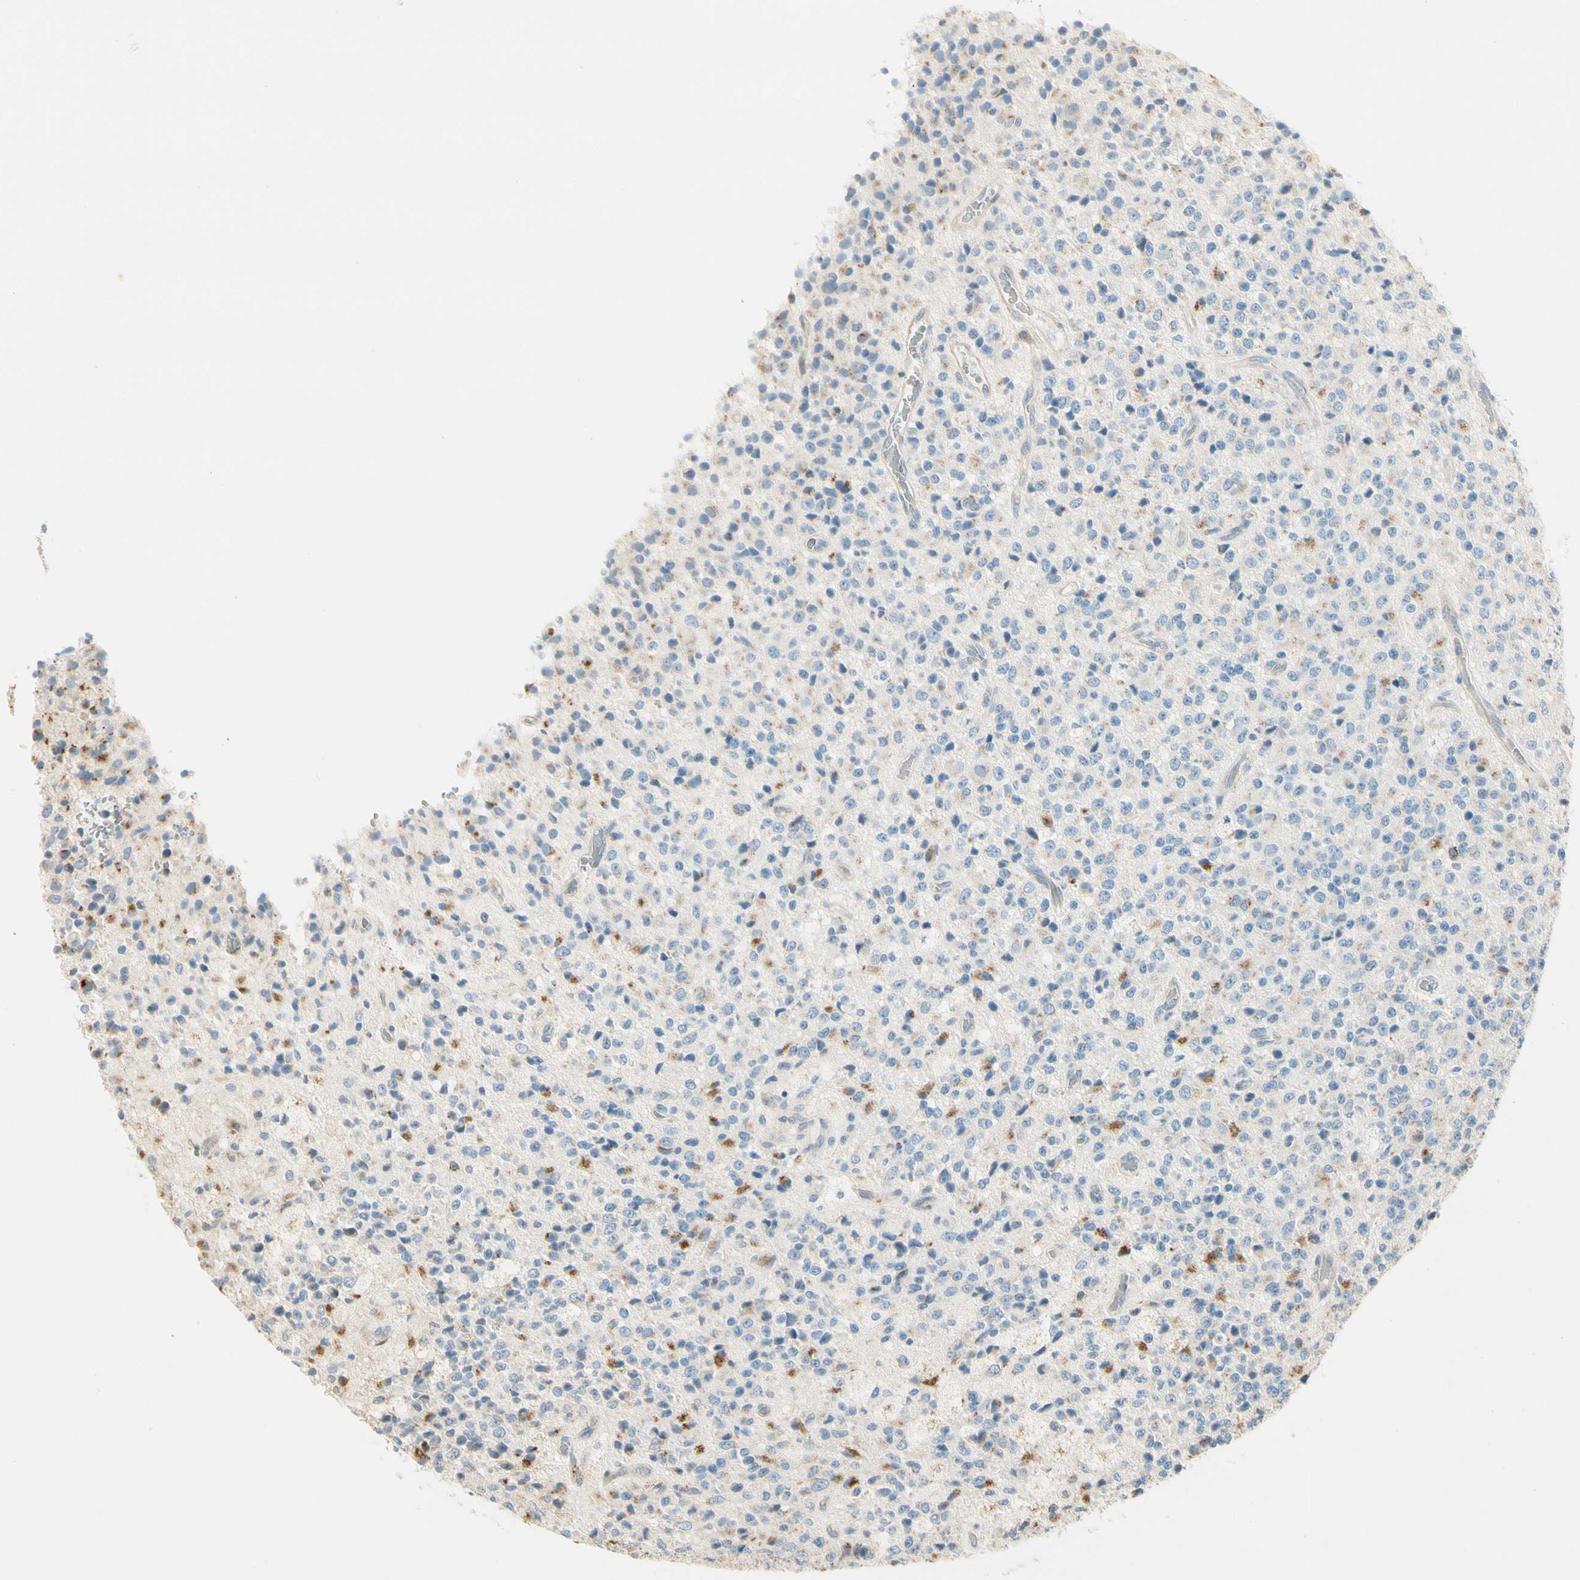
{"staining": {"intensity": "weak", "quantity": "<25%", "location": "cytoplasmic/membranous"}, "tissue": "glioma", "cell_type": "Tumor cells", "image_type": "cancer", "snomed": [{"axis": "morphology", "description": "Glioma, malignant, High grade"}, {"axis": "topography", "description": "pancreas cauda"}], "caption": "This image is of glioma stained with IHC to label a protein in brown with the nuclei are counter-stained blue. There is no expression in tumor cells.", "gene": "NUCB2", "patient": {"sex": "male", "age": 60}}